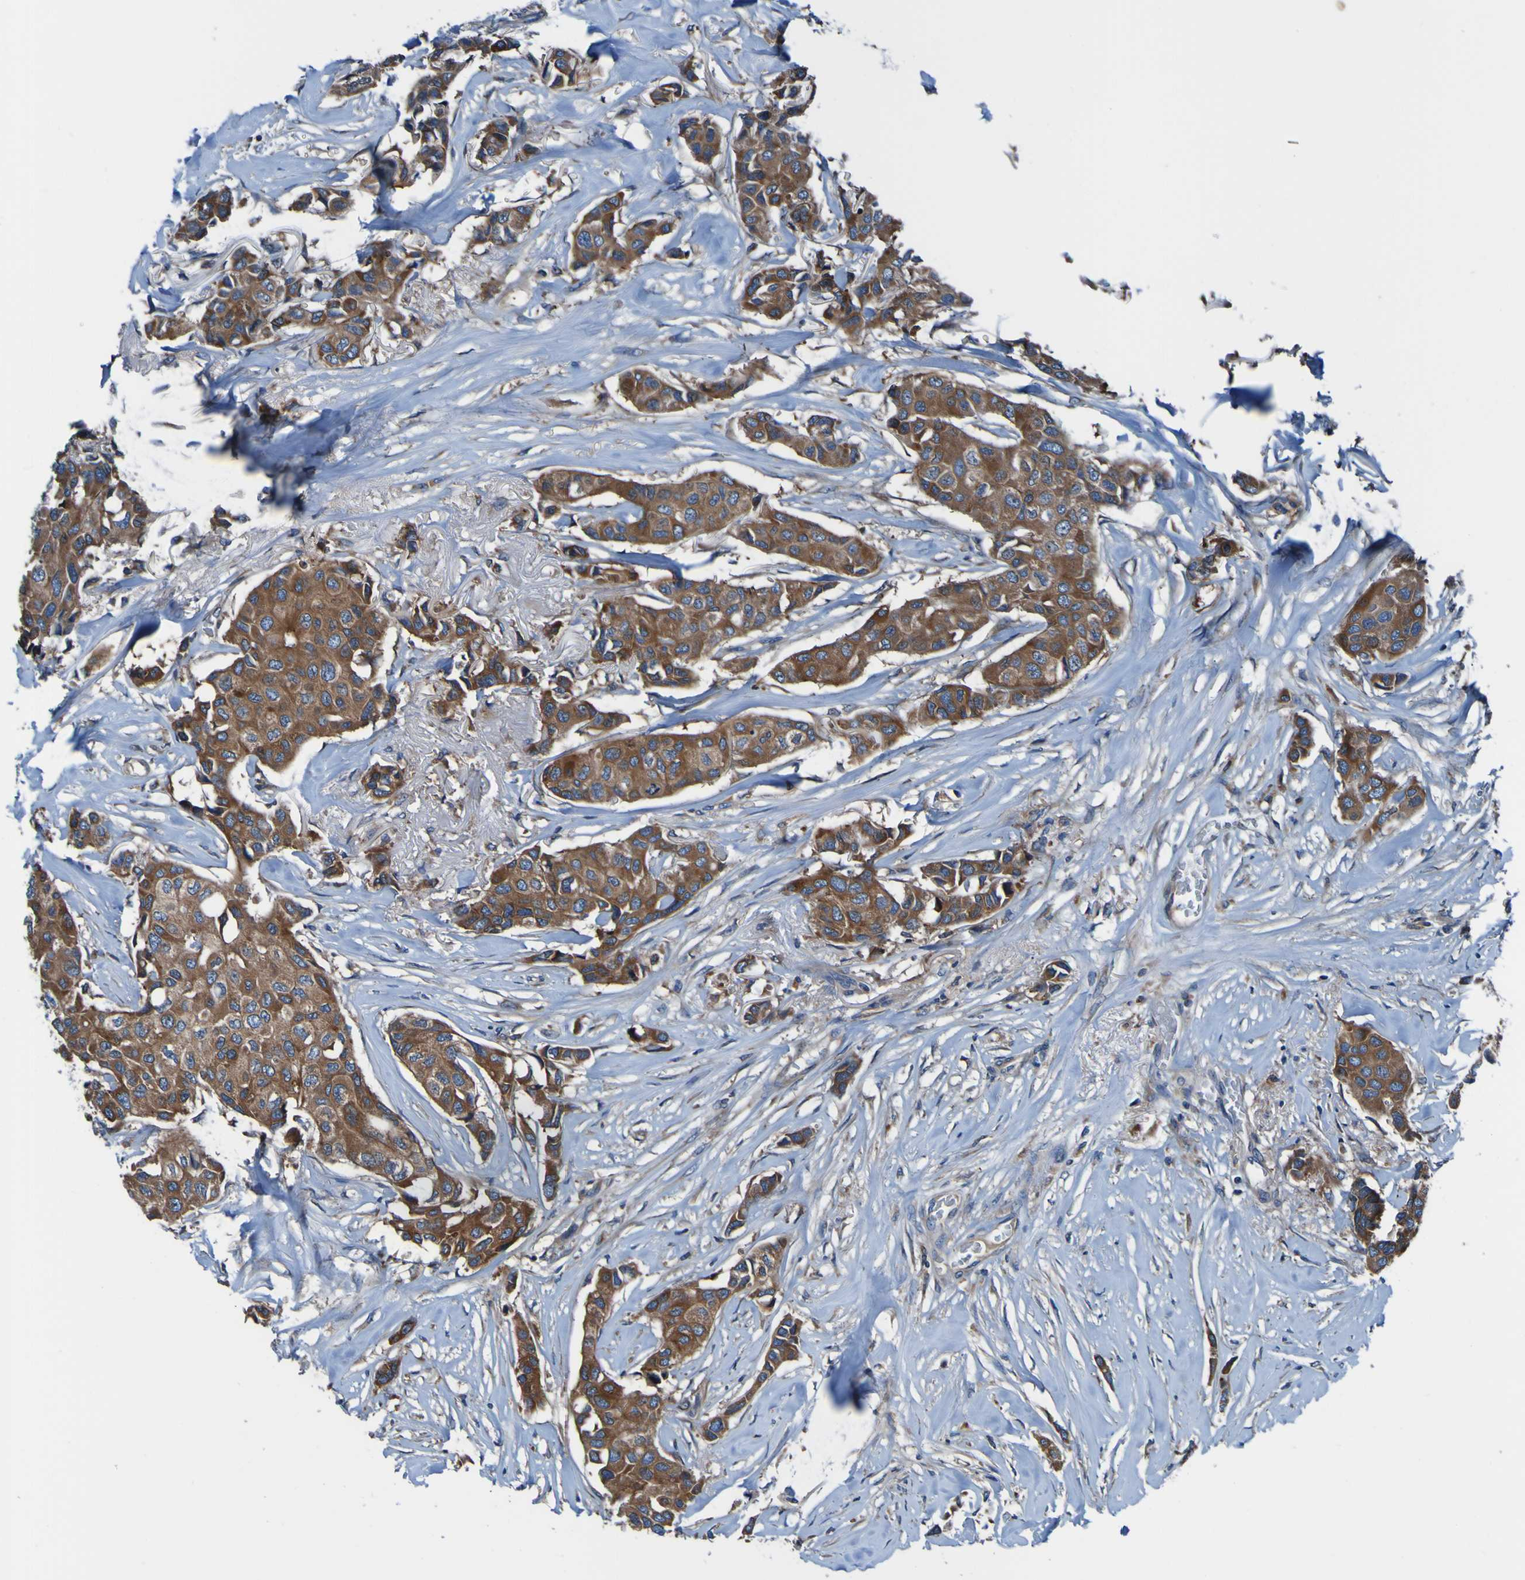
{"staining": {"intensity": "moderate", "quantity": ">75%", "location": "cytoplasmic/membranous"}, "tissue": "breast cancer", "cell_type": "Tumor cells", "image_type": "cancer", "snomed": [{"axis": "morphology", "description": "Duct carcinoma"}, {"axis": "topography", "description": "Breast"}], "caption": "Invasive ductal carcinoma (breast) stained with DAB immunohistochemistry (IHC) displays medium levels of moderate cytoplasmic/membranous expression in about >75% of tumor cells. (Brightfield microscopy of DAB IHC at high magnification).", "gene": "RAB5B", "patient": {"sex": "female", "age": 80}}